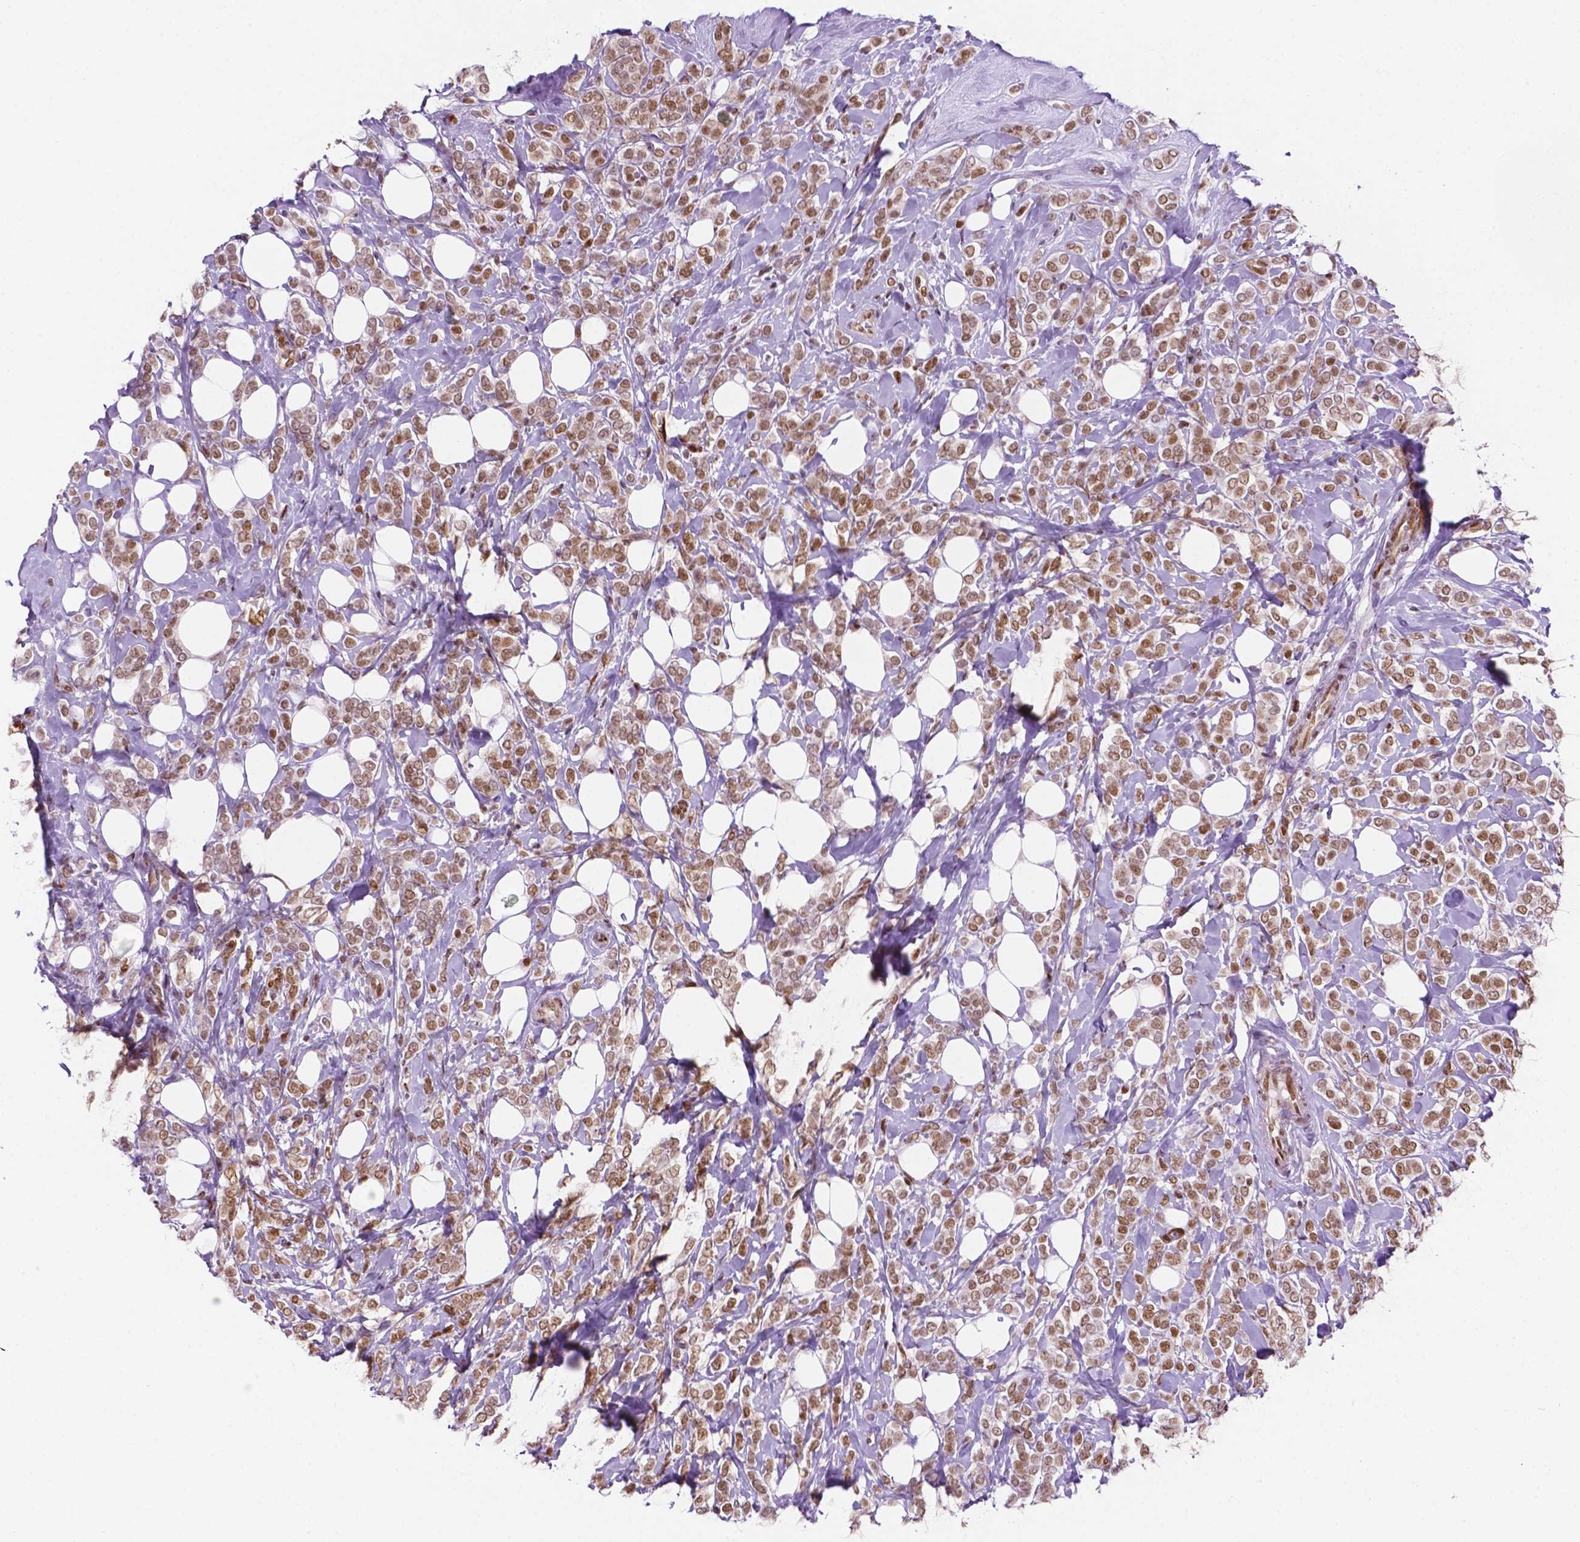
{"staining": {"intensity": "moderate", "quantity": ">75%", "location": "nuclear"}, "tissue": "breast cancer", "cell_type": "Tumor cells", "image_type": "cancer", "snomed": [{"axis": "morphology", "description": "Lobular carcinoma"}, {"axis": "topography", "description": "Breast"}], "caption": "IHC image of human breast cancer (lobular carcinoma) stained for a protein (brown), which reveals medium levels of moderate nuclear expression in approximately >75% of tumor cells.", "gene": "ERF", "patient": {"sex": "female", "age": 49}}